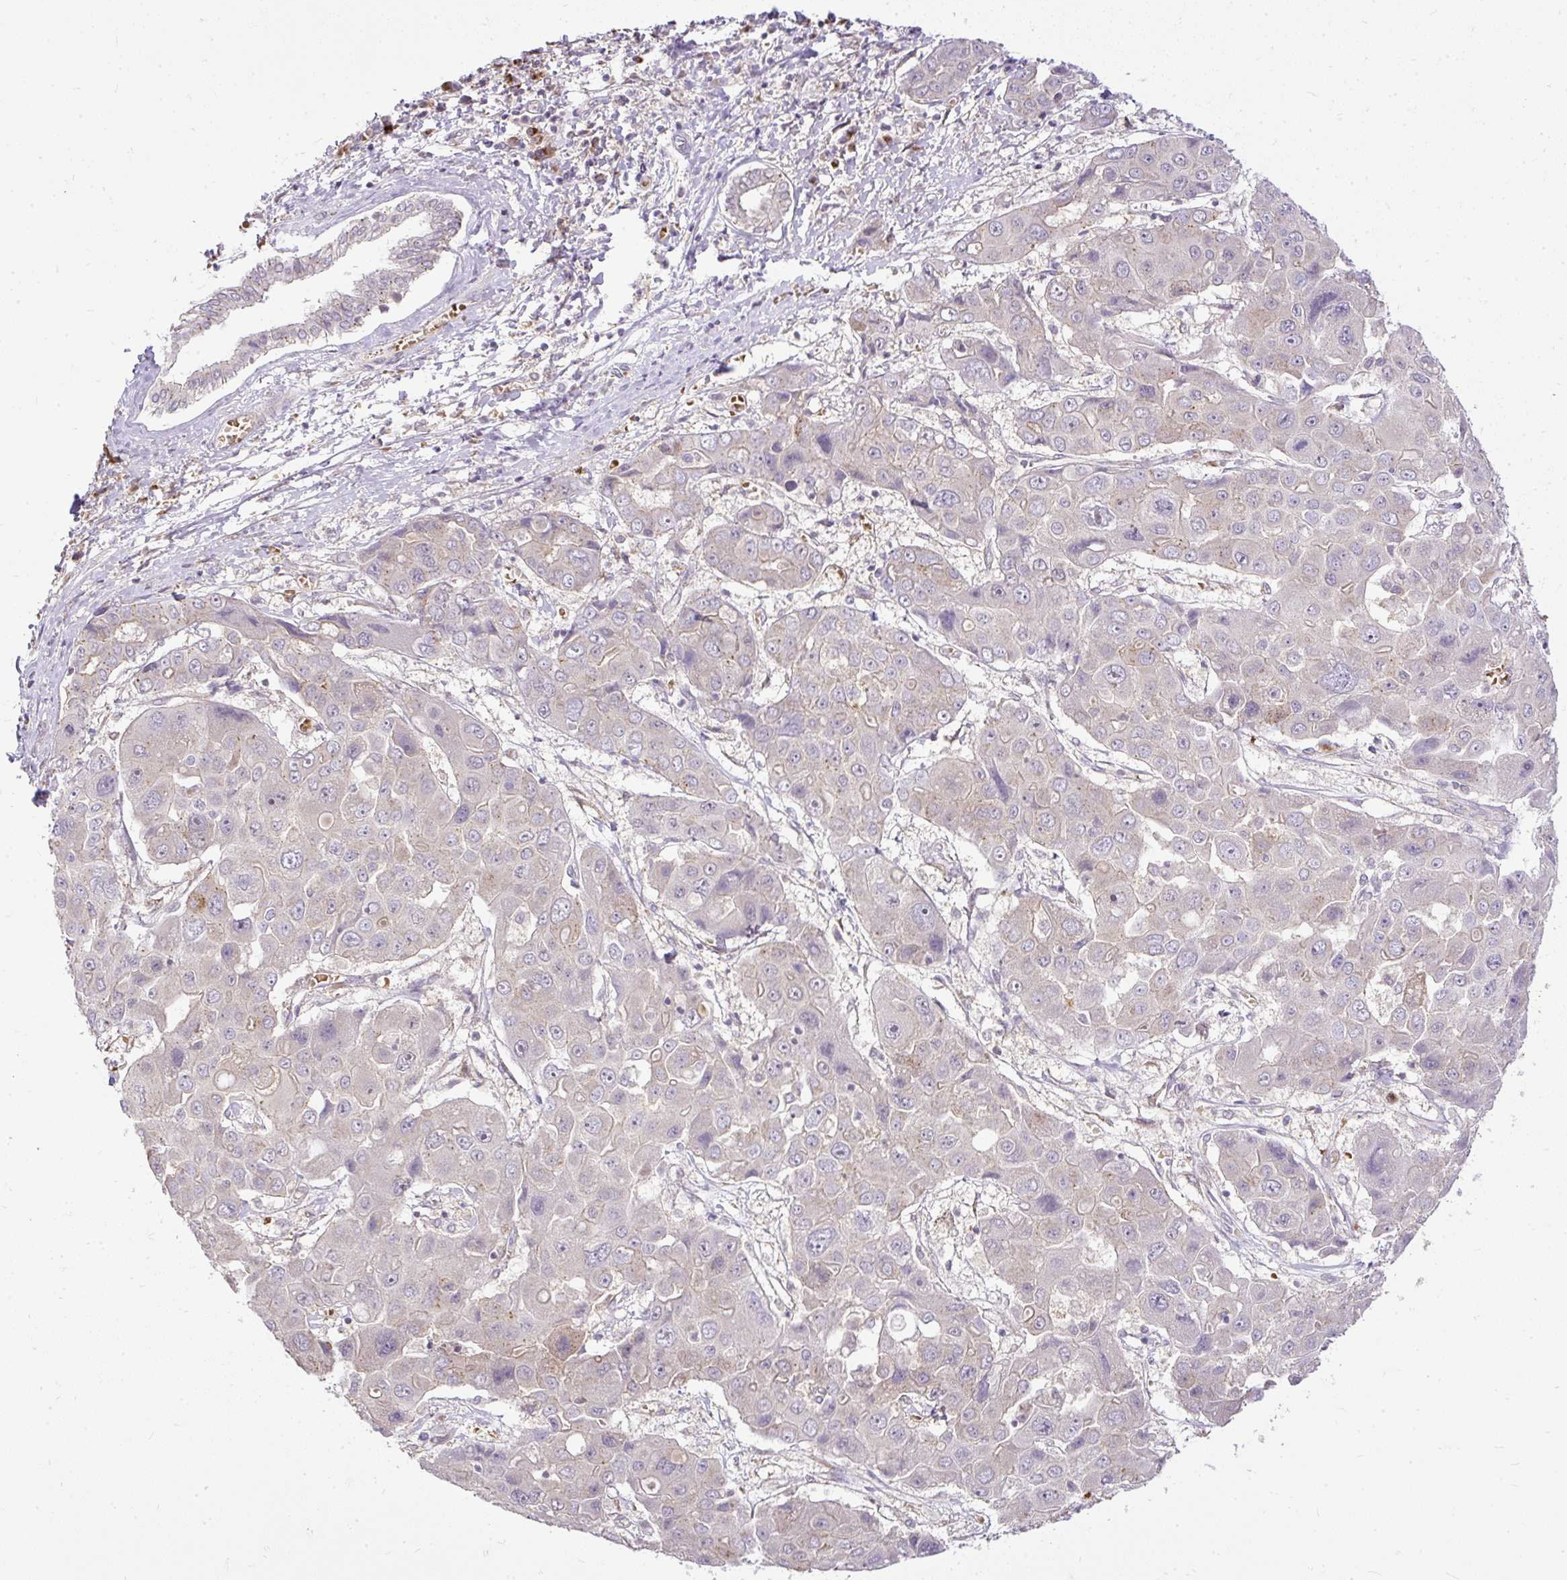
{"staining": {"intensity": "negative", "quantity": "none", "location": "none"}, "tissue": "liver cancer", "cell_type": "Tumor cells", "image_type": "cancer", "snomed": [{"axis": "morphology", "description": "Cholangiocarcinoma"}, {"axis": "topography", "description": "Liver"}], "caption": "Tumor cells show no significant positivity in liver cancer (cholangiocarcinoma).", "gene": "SMC4", "patient": {"sex": "male", "age": 67}}